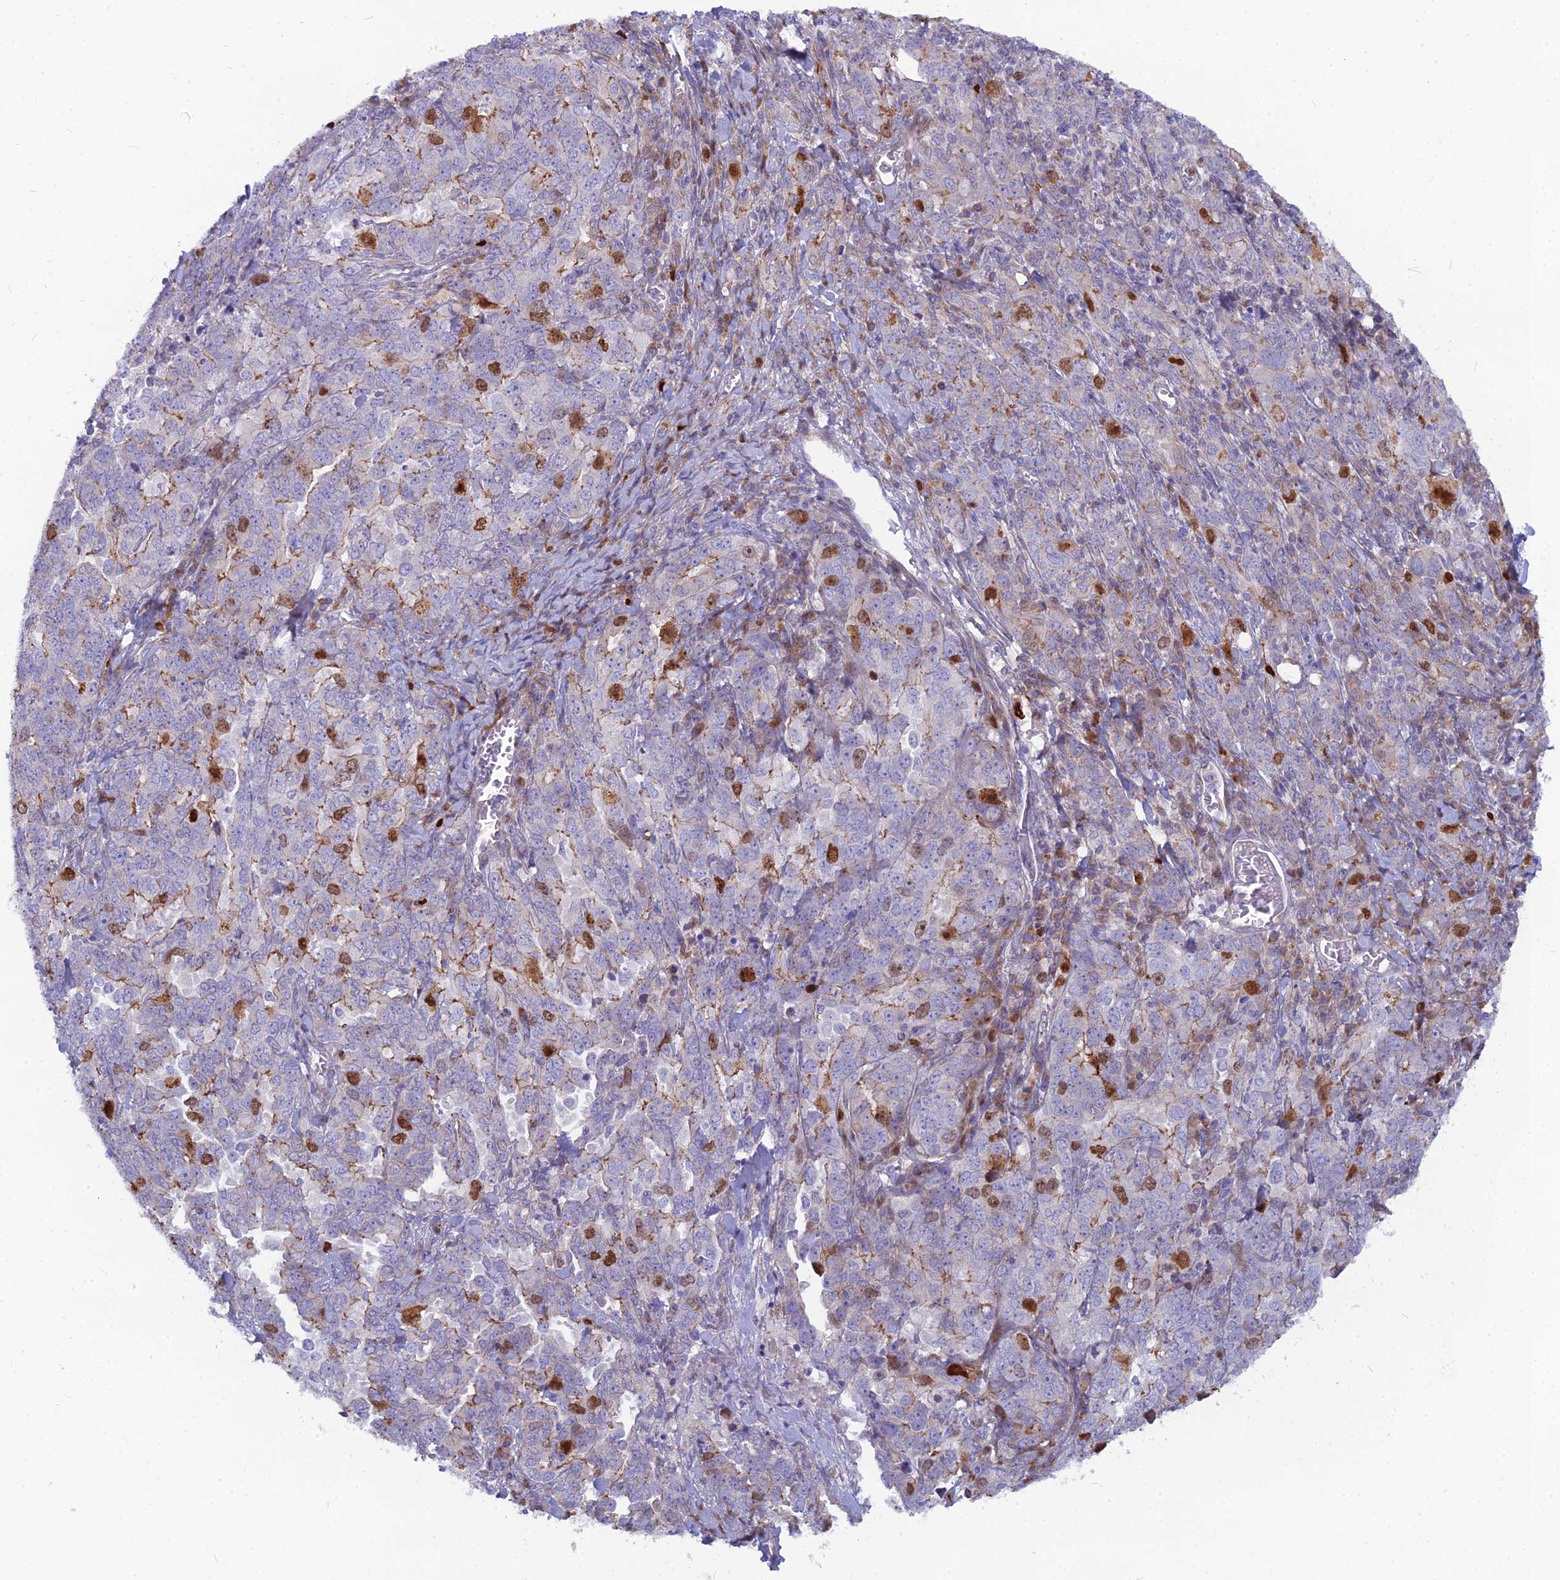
{"staining": {"intensity": "moderate", "quantity": "<25%", "location": "cytoplasmic/membranous"}, "tissue": "ovarian cancer", "cell_type": "Tumor cells", "image_type": "cancer", "snomed": [{"axis": "morphology", "description": "Carcinoma, endometroid"}, {"axis": "topography", "description": "Ovary"}], "caption": "The image exhibits immunohistochemical staining of ovarian endometroid carcinoma. There is moderate cytoplasmic/membranous staining is identified in about <25% of tumor cells.", "gene": "NUSAP1", "patient": {"sex": "female", "age": 62}}